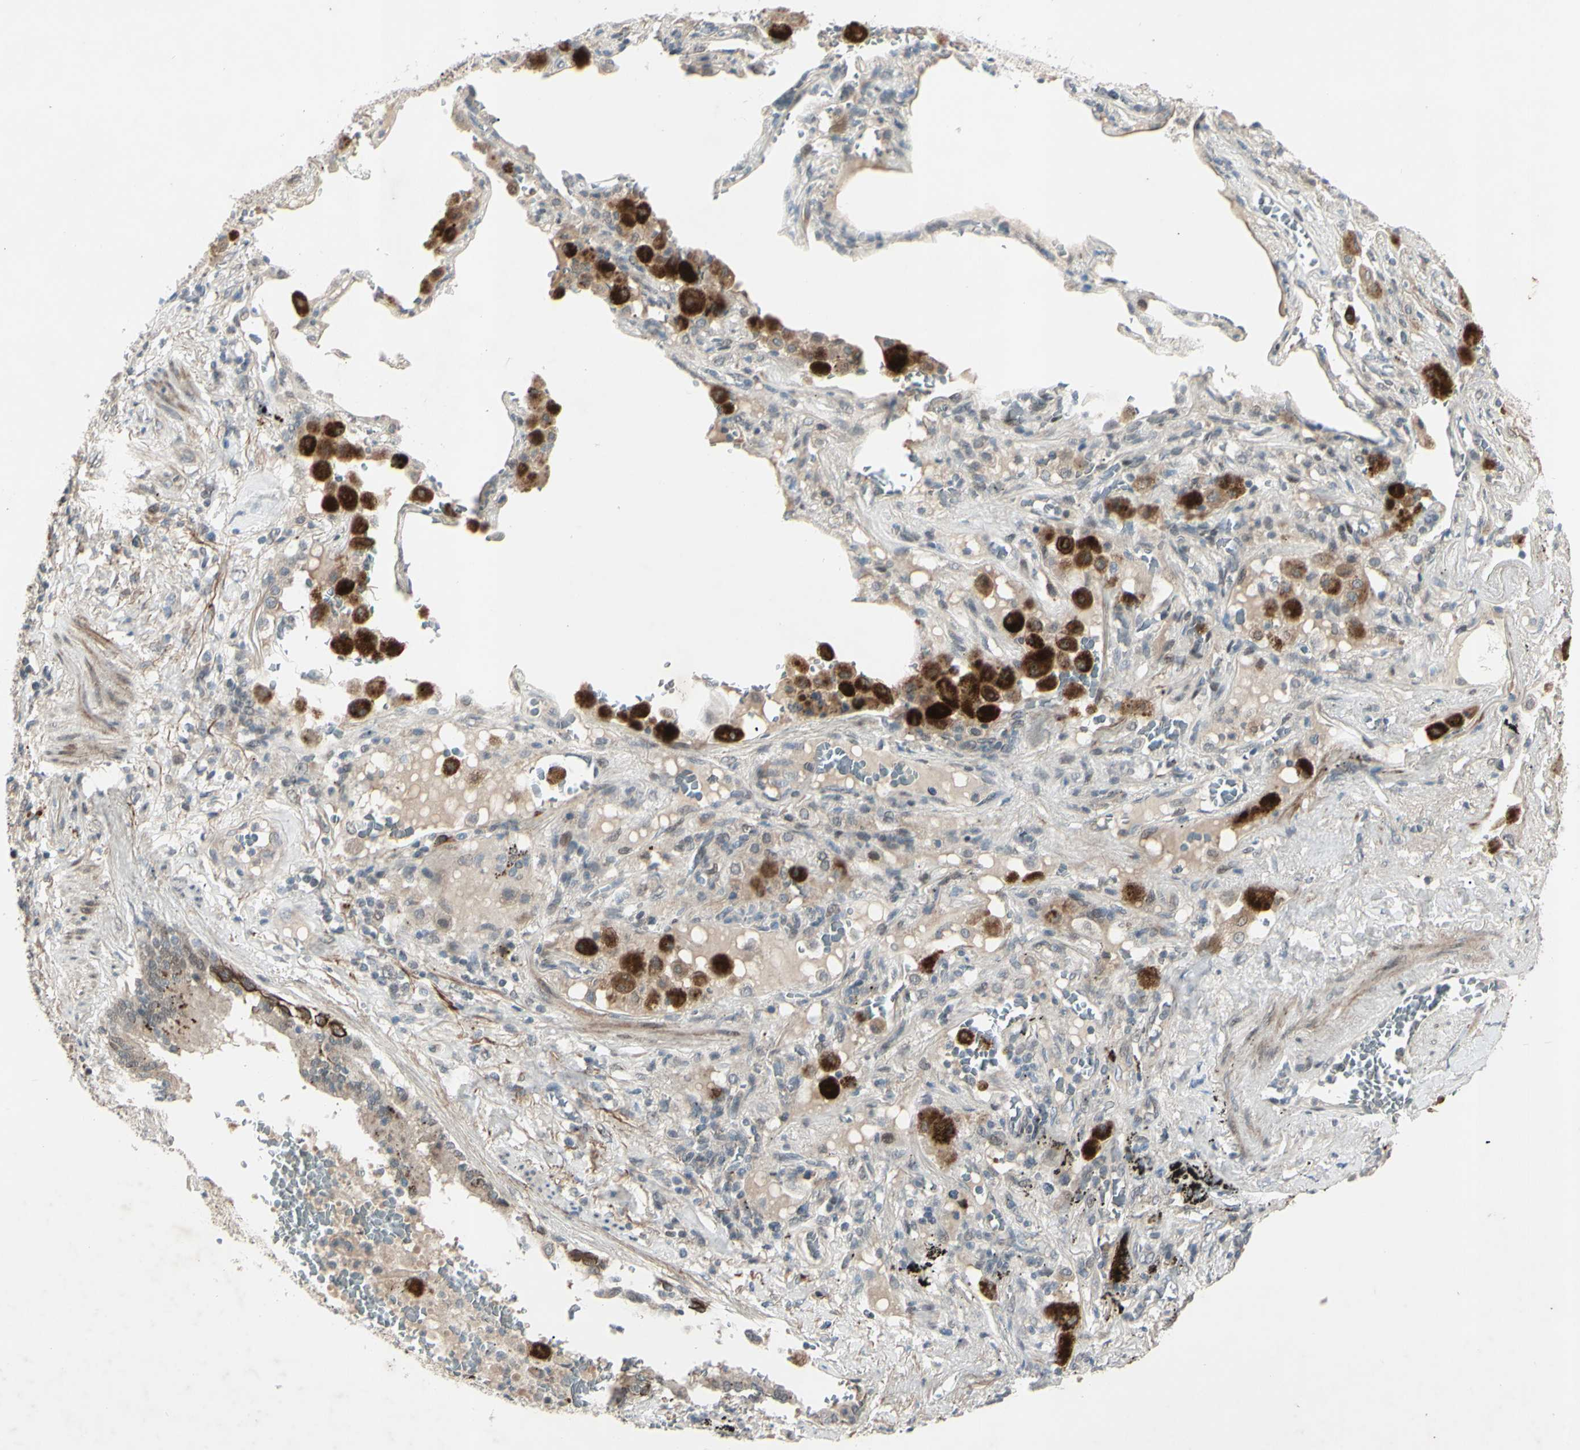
{"staining": {"intensity": "negative", "quantity": "none", "location": "none"}, "tissue": "lung cancer", "cell_type": "Tumor cells", "image_type": "cancer", "snomed": [{"axis": "morphology", "description": "Squamous cell carcinoma, NOS"}, {"axis": "topography", "description": "Lung"}], "caption": "Micrograph shows no significant protein expression in tumor cells of lung cancer (squamous cell carcinoma).", "gene": "FGFR2", "patient": {"sex": "male", "age": 57}}